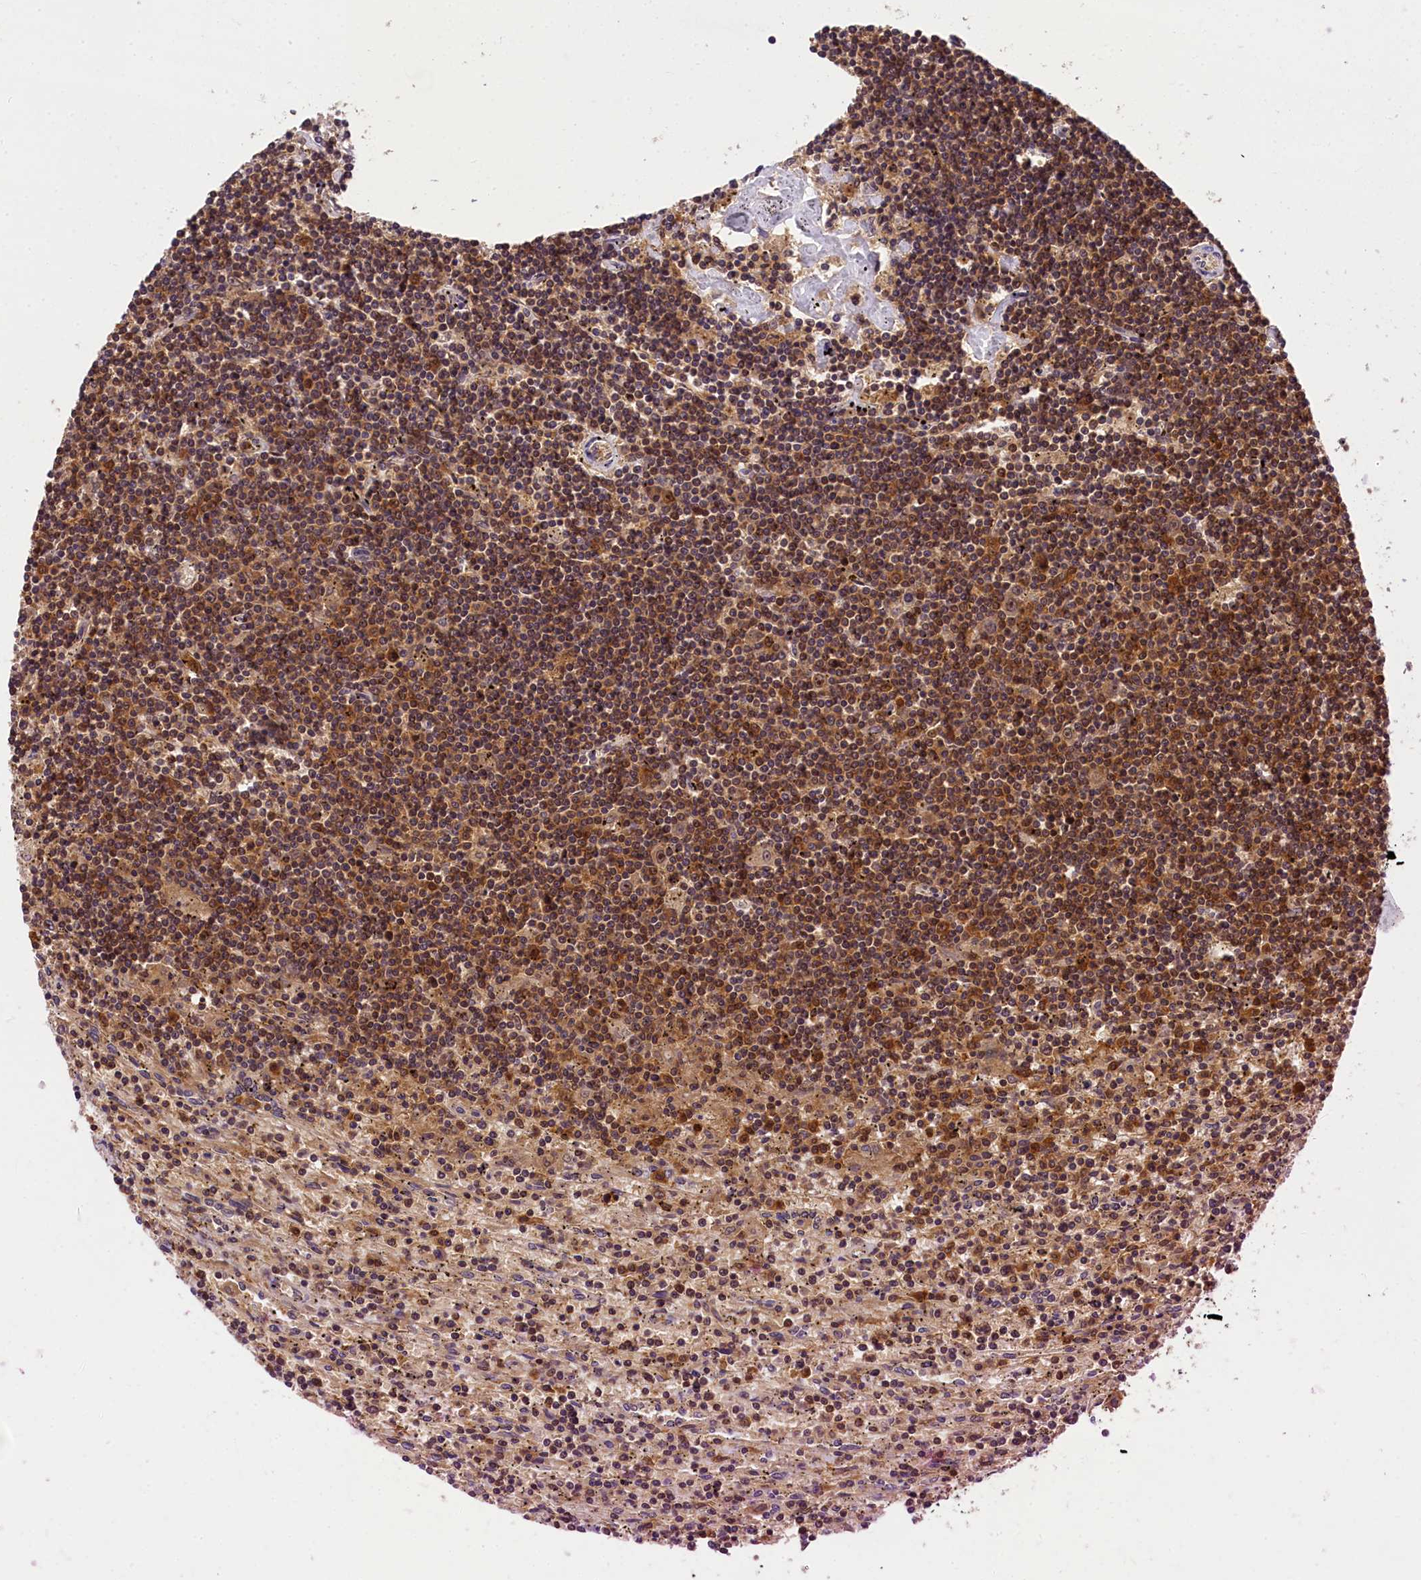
{"staining": {"intensity": "moderate", "quantity": ">75%", "location": "cytoplasmic/membranous,nuclear"}, "tissue": "lymphoma", "cell_type": "Tumor cells", "image_type": "cancer", "snomed": [{"axis": "morphology", "description": "Malignant lymphoma, non-Hodgkin's type, Low grade"}, {"axis": "topography", "description": "Spleen"}], "caption": "Malignant lymphoma, non-Hodgkin's type (low-grade) tissue displays moderate cytoplasmic/membranous and nuclear staining in about >75% of tumor cells", "gene": "EIF6", "patient": {"sex": "male", "age": 76}}